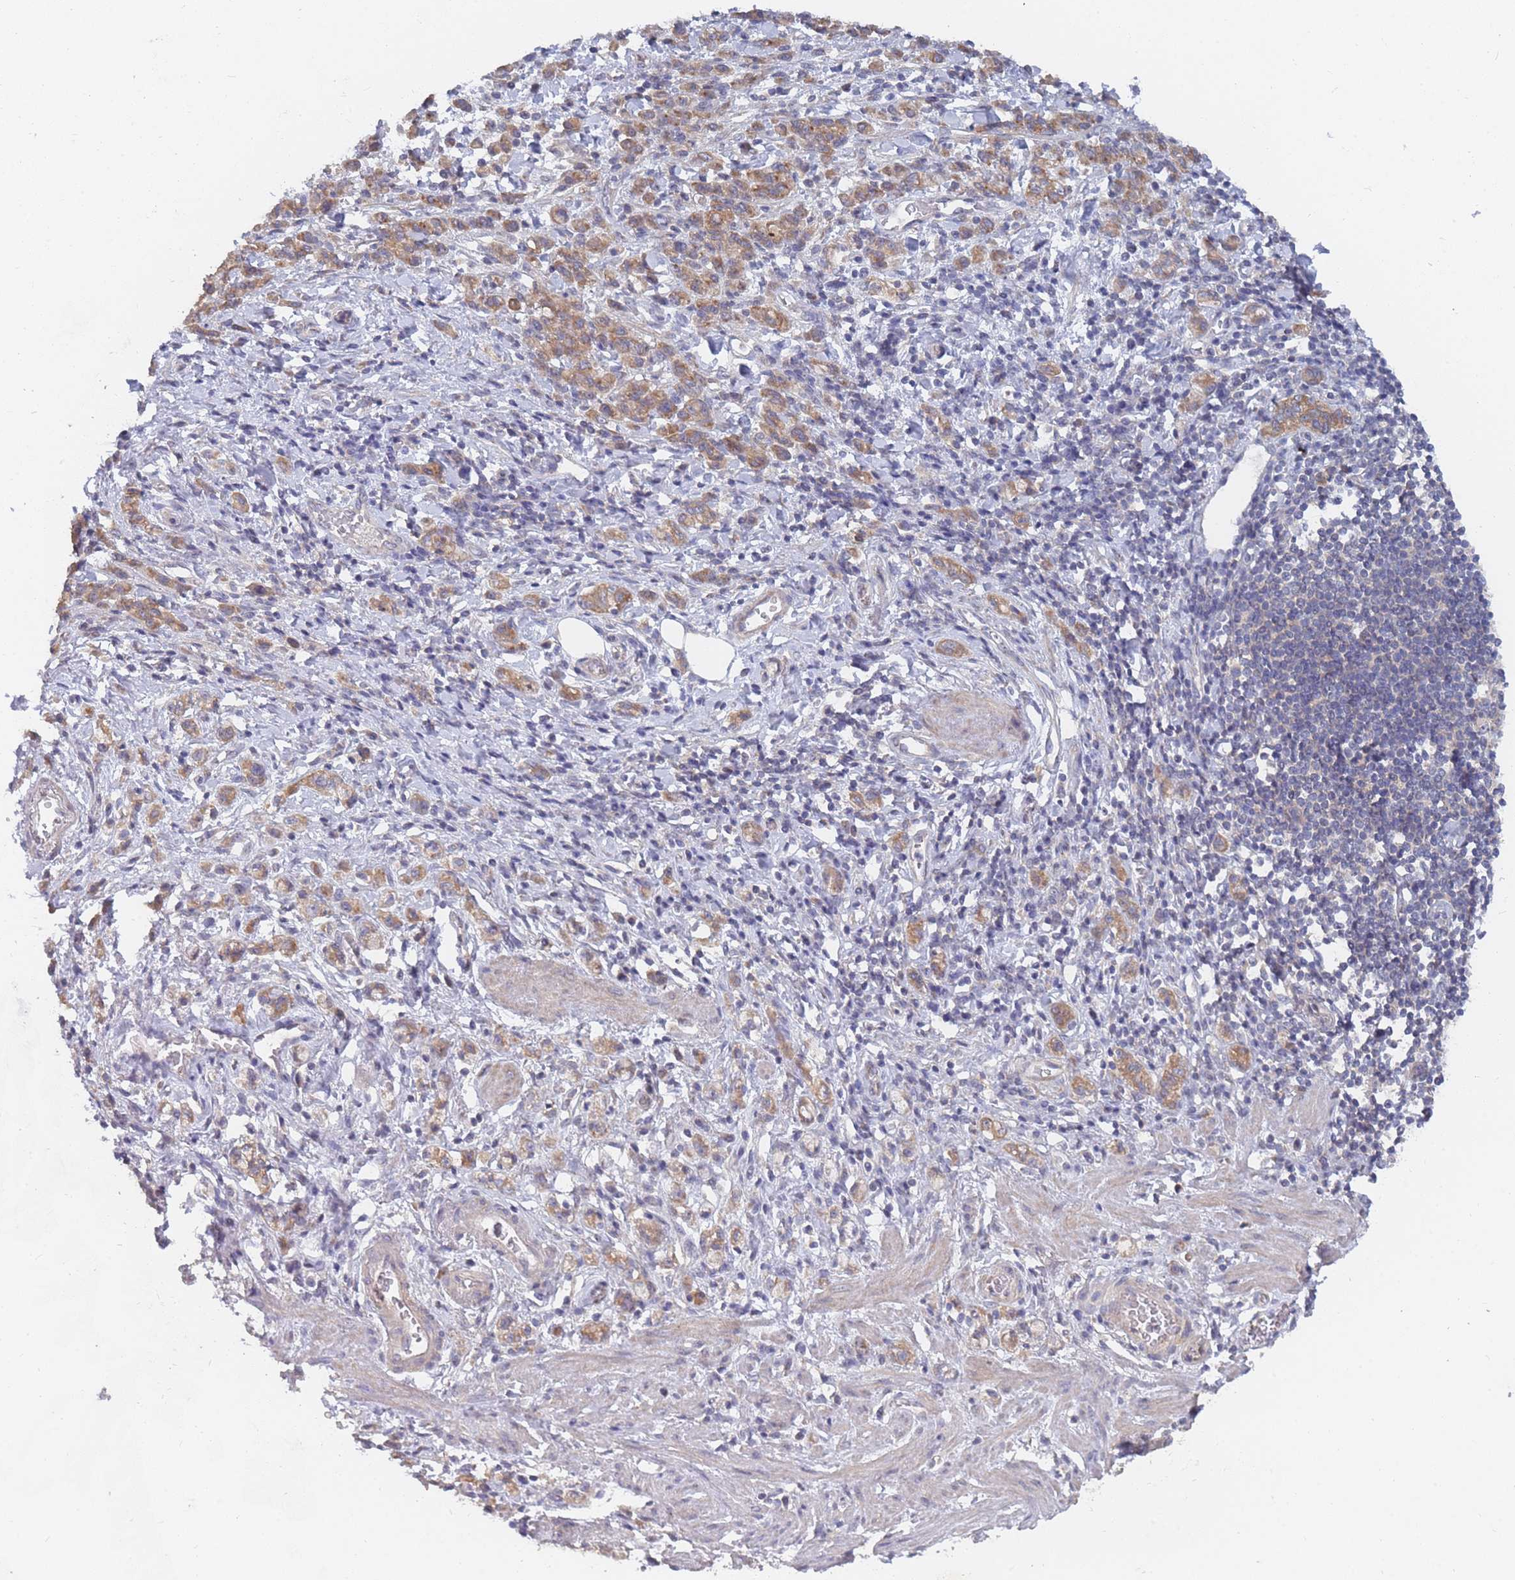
{"staining": {"intensity": "moderate", "quantity": ">75%", "location": "cytoplasmic/membranous"}, "tissue": "stomach cancer", "cell_type": "Tumor cells", "image_type": "cancer", "snomed": [{"axis": "morphology", "description": "Adenocarcinoma, NOS"}, {"axis": "topography", "description": "Stomach"}], "caption": "Immunohistochemistry (IHC) staining of adenocarcinoma (stomach), which exhibits medium levels of moderate cytoplasmic/membranous staining in about >75% of tumor cells indicating moderate cytoplasmic/membranous protein staining. The staining was performed using DAB (brown) for protein detection and nuclei were counterstained in hematoxylin (blue).", "gene": "SLC35F5", "patient": {"sex": "male", "age": 77}}